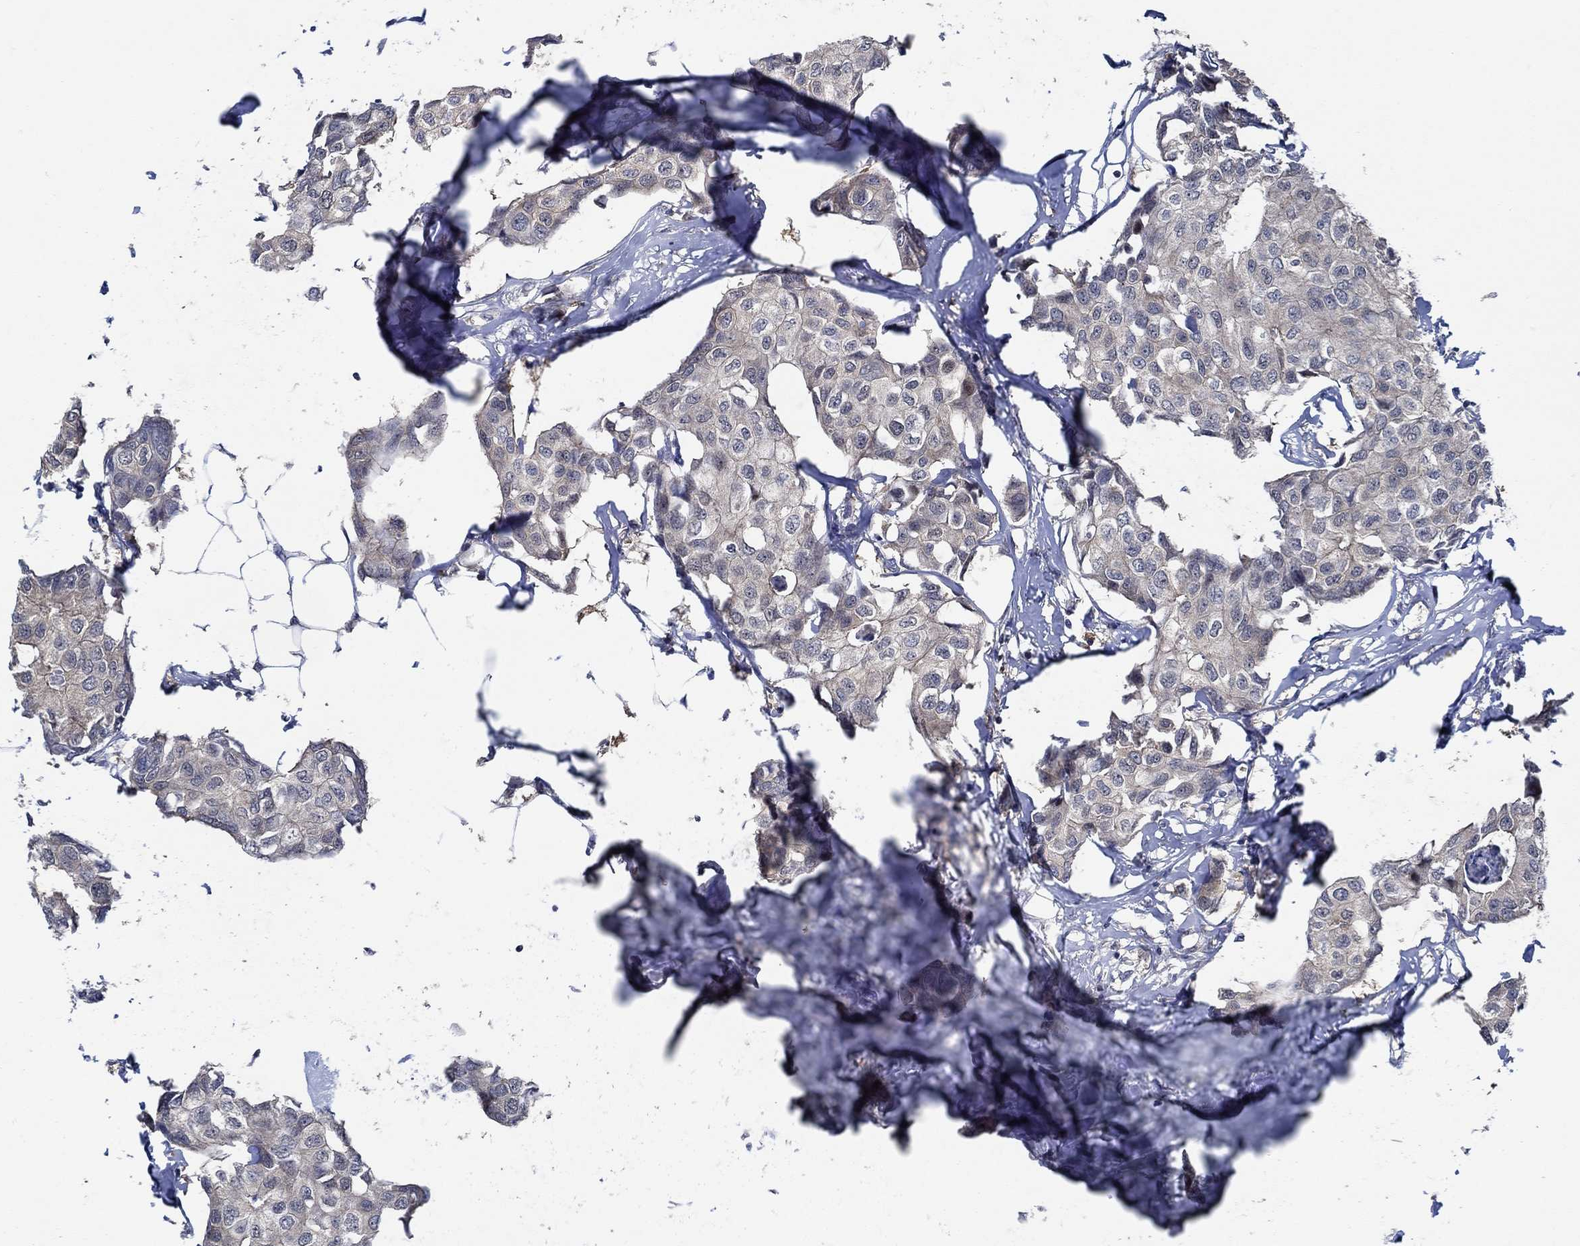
{"staining": {"intensity": "weak", "quantity": "<25%", "location": "cytoplasmic/membranous"}, "tissue": "breast cancer", "cell_type": "Tumor cells", "image_type": "cancer", "snomed": [{"axis": "morphology", "description": "Duct carcinoma"}, {"axis": "topography", "description": "Breast"}], "caption": "Tumor cells show no significant protein positivity in infiltrating ductal carcinoma (breast).", "gene": "DACT1", "patient": {"sex": "female", "age": 80}}